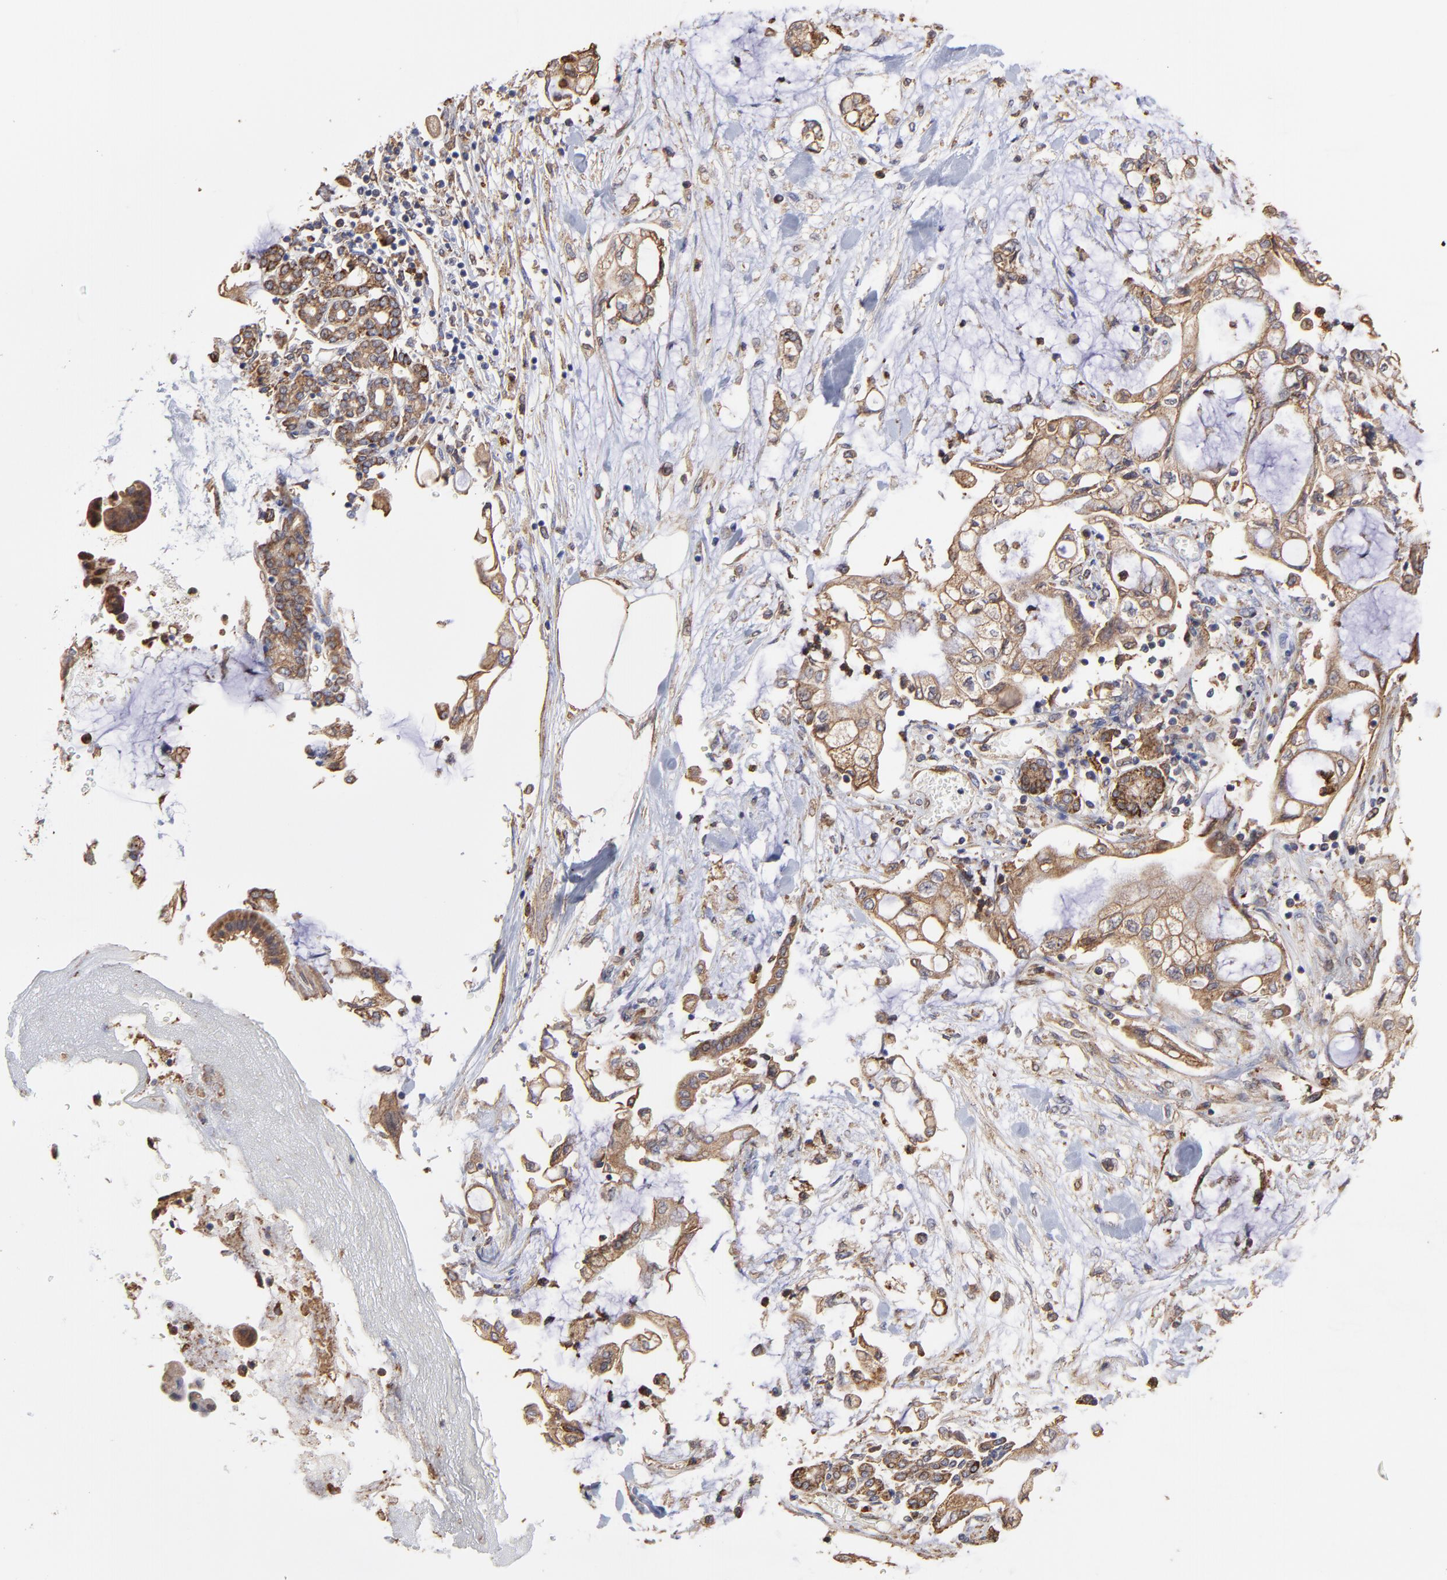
{"staining": {"intensity": "weak", "quantity": ">75%", "location": "cytoplasmic/membranous"}, "tissue": "pancreatic cancer", "cell_type": "Tumor cells", "image_type": "cancer", "snomed": [{"axis": "morphology", "description": "Adenocarcinoma, NOS"}, {"axis": "topography", "description": "Pancreas"}], "caption": "Immunohistochemistry (IHC) micrograph of neoplastic tissue: human adenocarcinoma (pancreatic) stained using immunohistochemistry reveals low levels of weak protein expression localized specifically in the cytoplasmic/membranous of tumor cells, appearing as a cytoplasmic/membranous brown color.", "gene": "PFKM", "patient": {"sex": "female", "age": 70}}